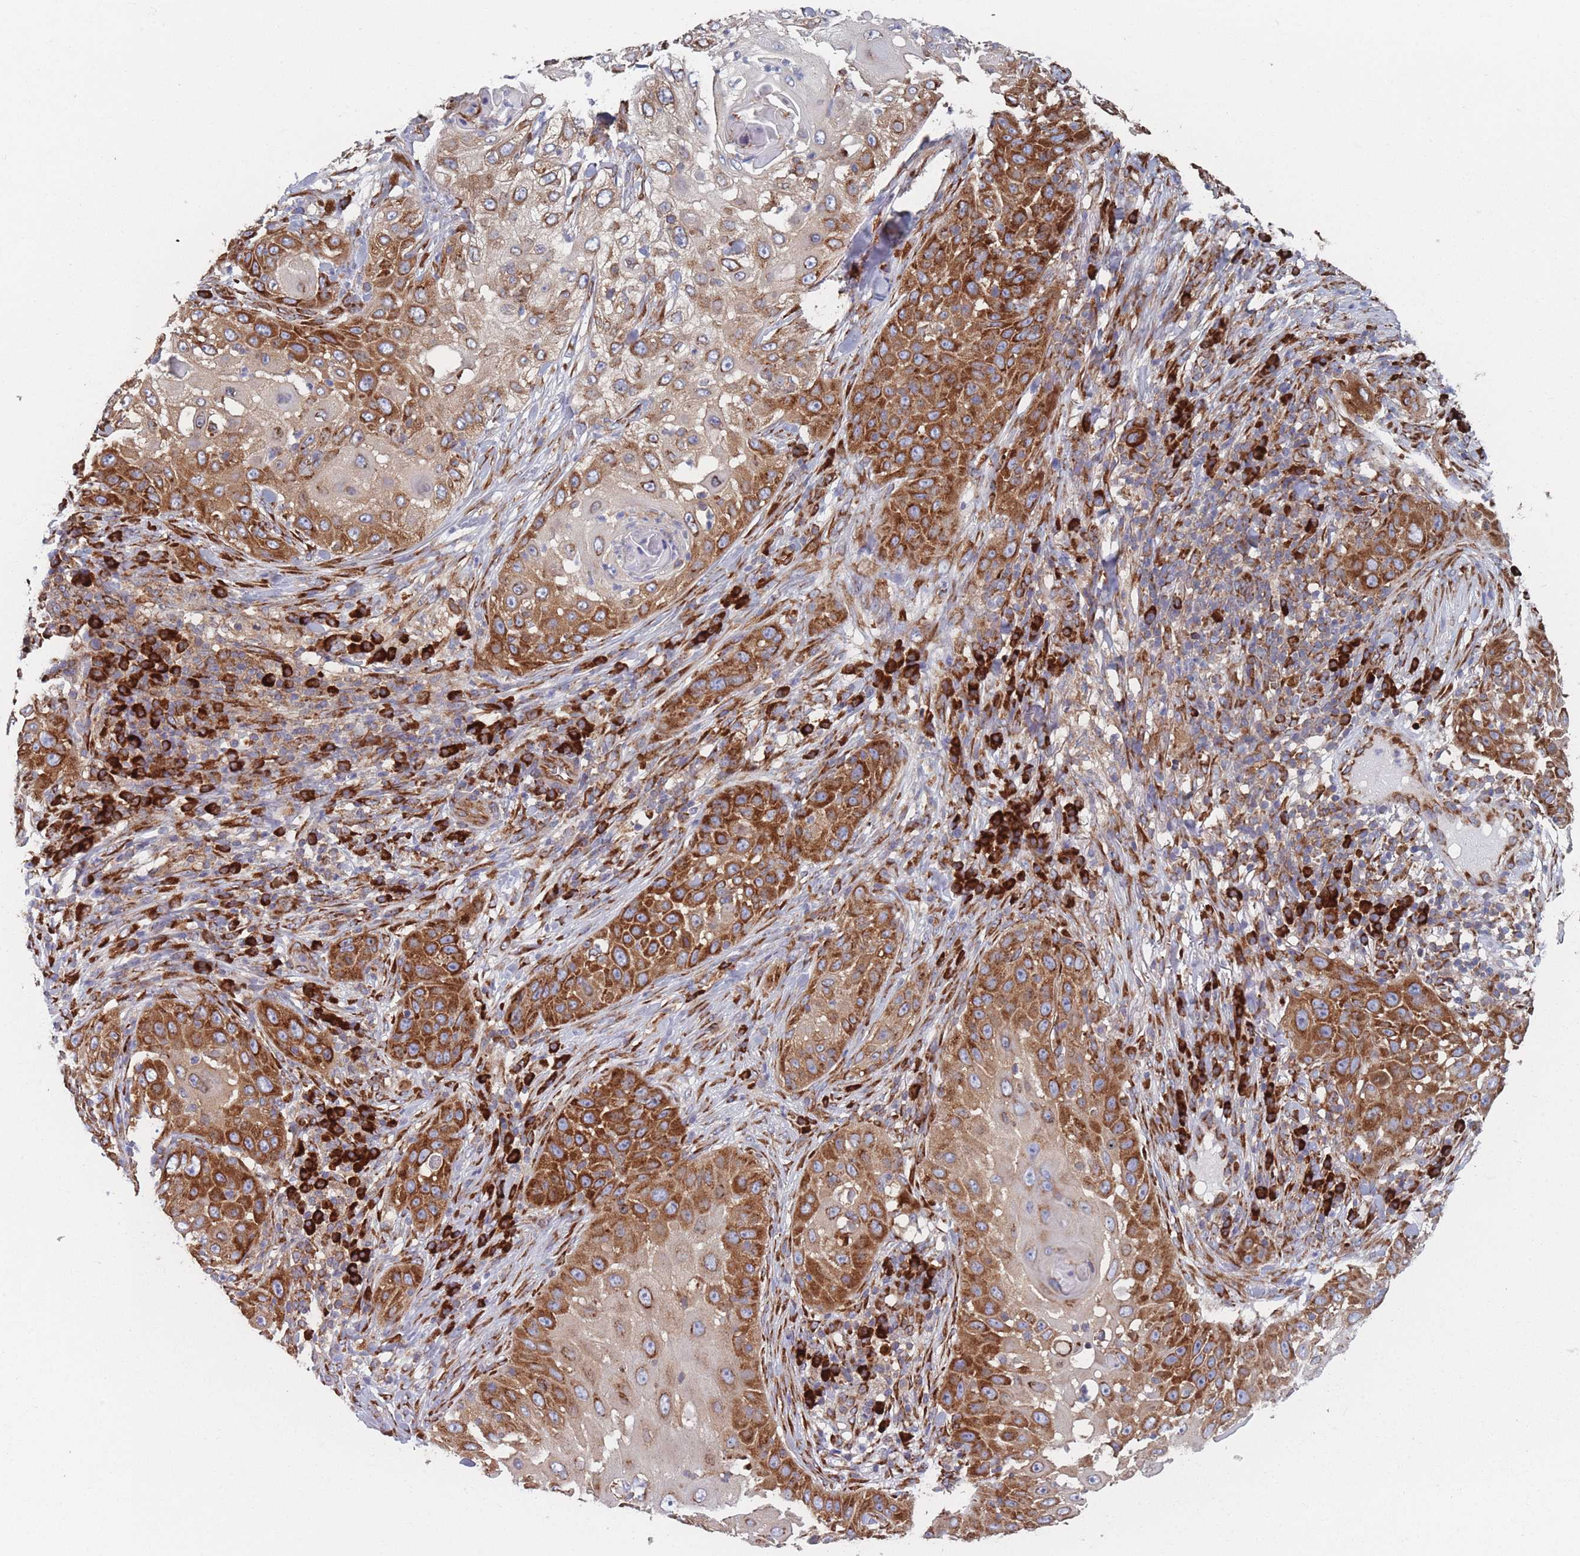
{"staining": {"intensity": "strong", "quantity": ">75%", "location": "cytoplasmic/membranous"}, "tissue": "skin cancer", "cell_type": "Tumor cells", "image_type": "cancer", "snomed": [{"axis": "morphology", "description": "Squamous cell carcinoma, NOS"}, {"axis": "topography", "description": "Skin"}], "caption": "Strong cytoplasmic/membranous protein positivity is appreciated in about >75% of tumor cells in skin cancer.", "gene": "EEF1B2", "patient": {"sex": "female", "age": 44}}